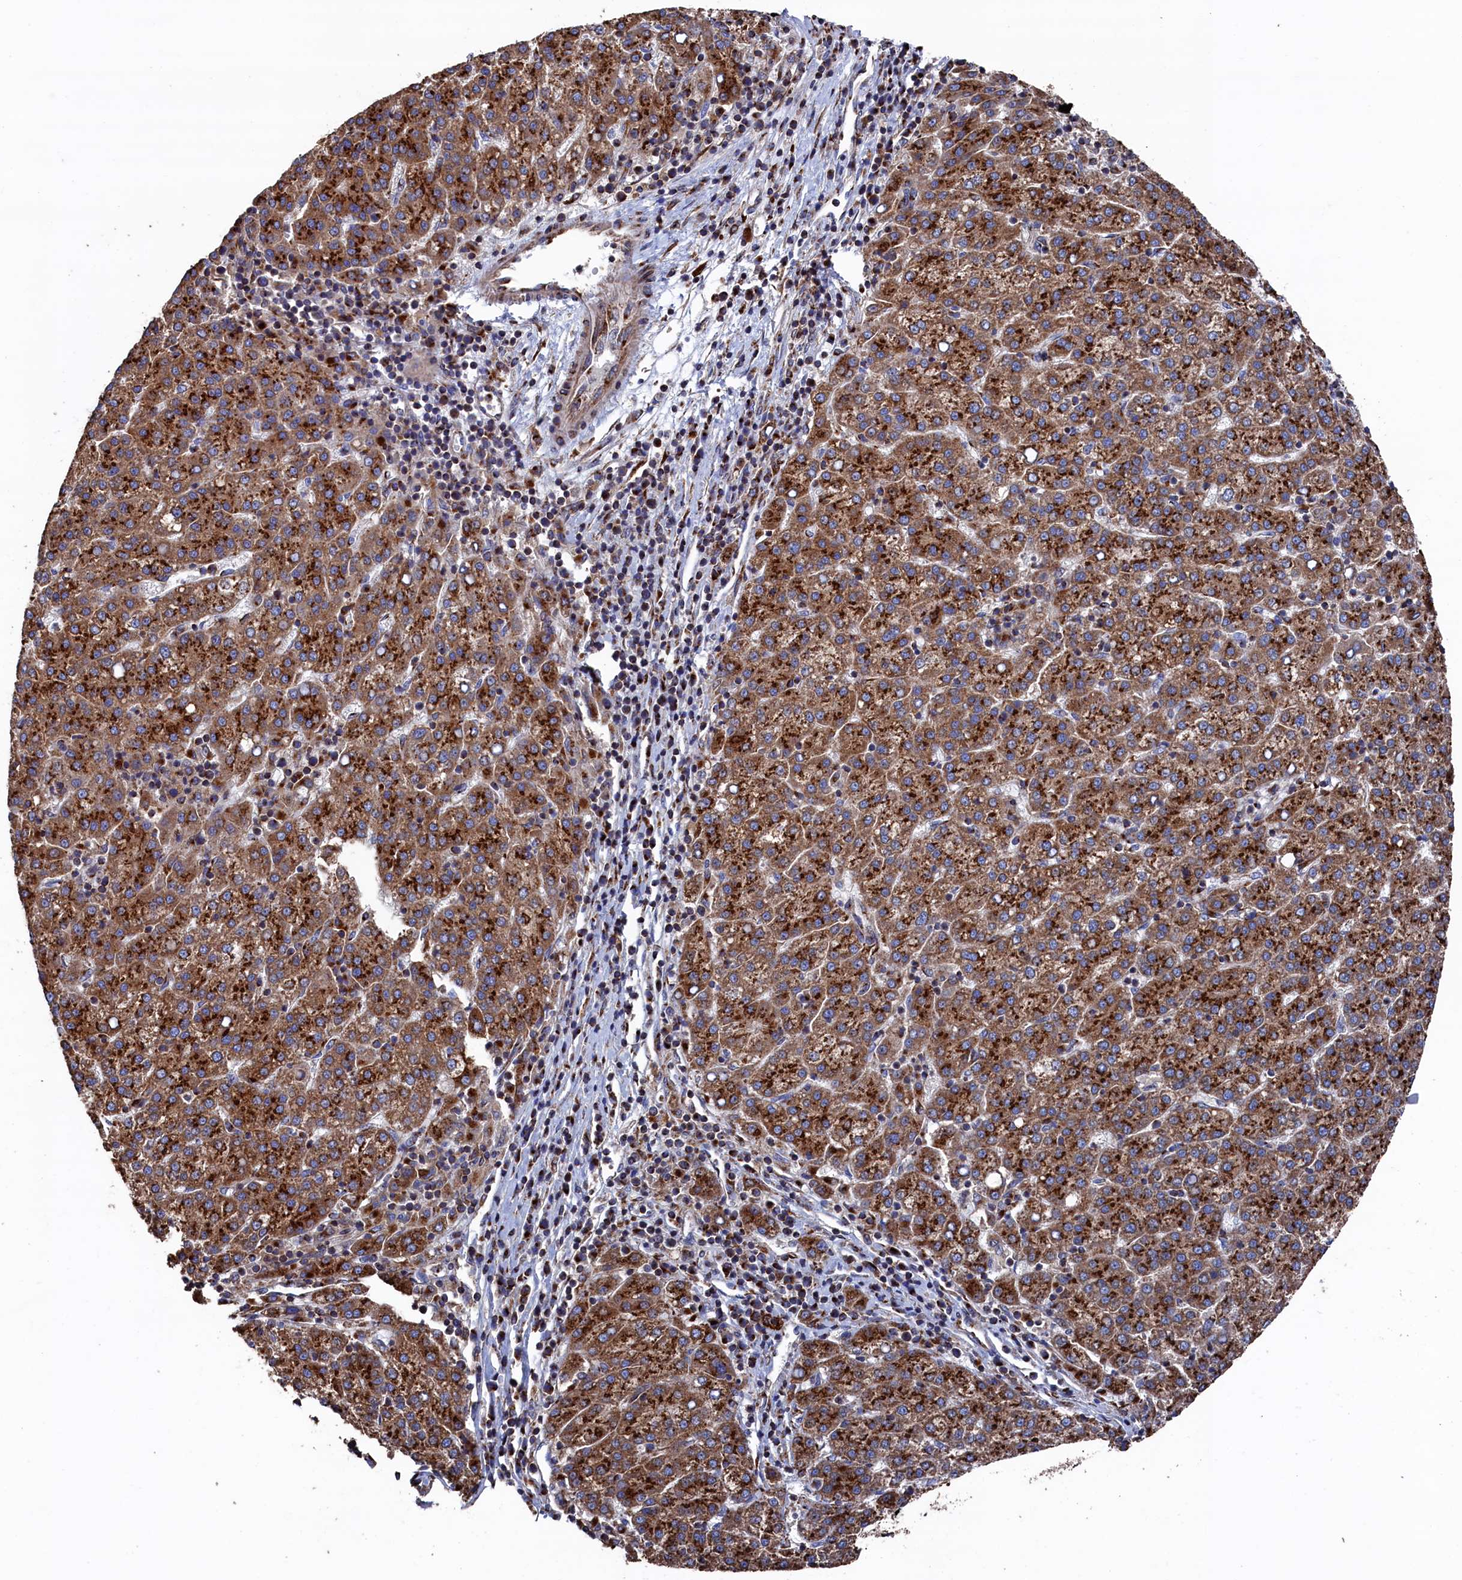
{"staining": {"intensity": "strong", "quantity": ">75%", "location": "cytoplasmic/membranous"}, "tissue": "liver cancer", "cell_type": "Tumor cells", "image_type": "cancer", "snomed": [{"axis": "morphology", "description": "Carcinoma, Hepatocellular, NOS"}, {"axis": "topography", "description": "Liver"}], "caption": "IHC photomicrograph of neoplastic tissue: hepatocellular carcinoma (liver) stained using IHC shows high levels of strong protein expression localized specifically in the cytoplasmic/membranous of tumor cells, appearing as a cytoplasmic/membranous brown color.", "gene": "PRRC1", "patient": {"sex": "female", "age": 58}}